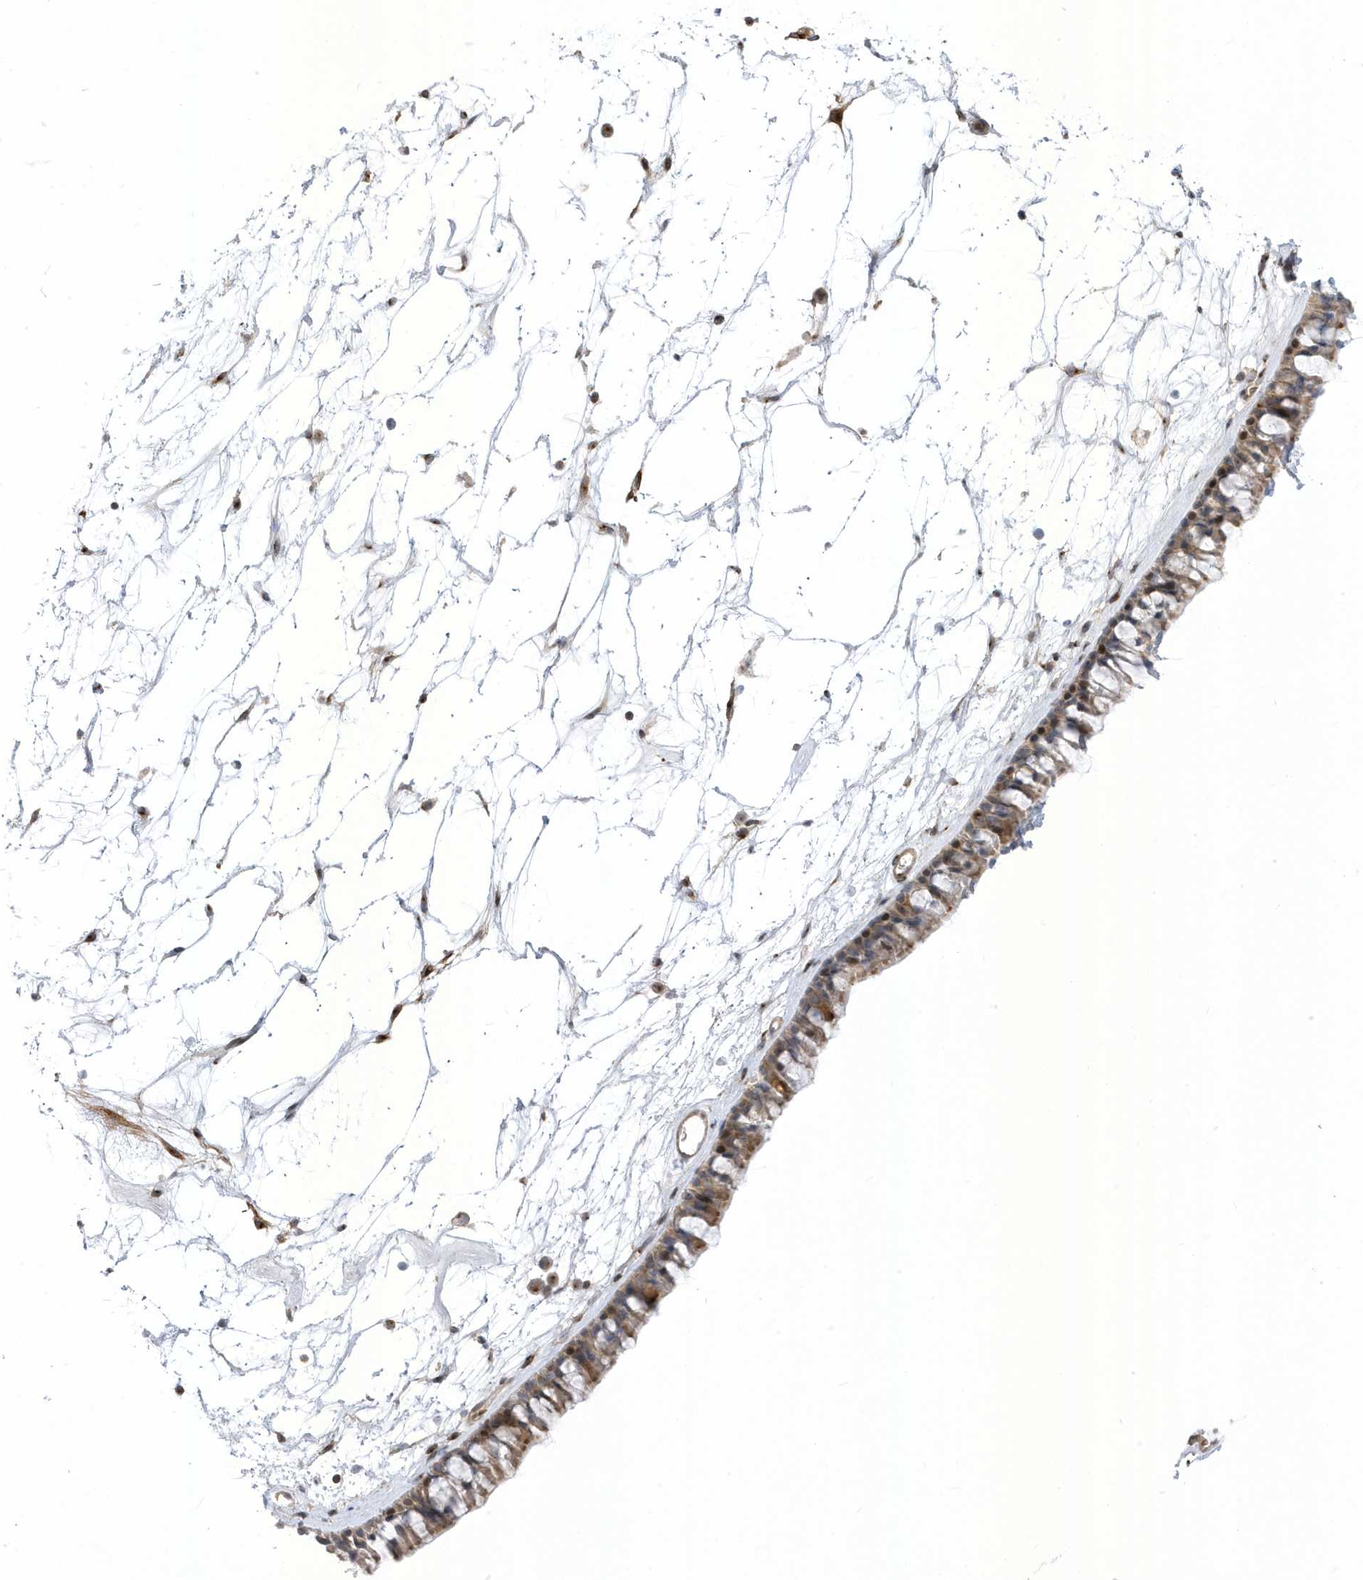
{"staining": {"intensity": "moderate", "quantity": "25%-75%", "location": "cytoplasmic/membranous,nuclear"}, "tissue": "nasopharynx", "cell_type": "Respiratory epithelial cells", "image_type": "normal", "snomed": [{"axis": "morphology", "description": "Normal tissue, NOS"}, {"axis": "topography", "description": "Nasopharynx"}], "caption": "Normal nasopharynx was stained to show a protein in brown. There is medium levels of moderate cytoplasmic/membranous,nuclear expression in approximately 25%-75% of respiratory epithelial cells.", "gene": "MAP7D3", "patient": {"sex": "male", "age": 64}}